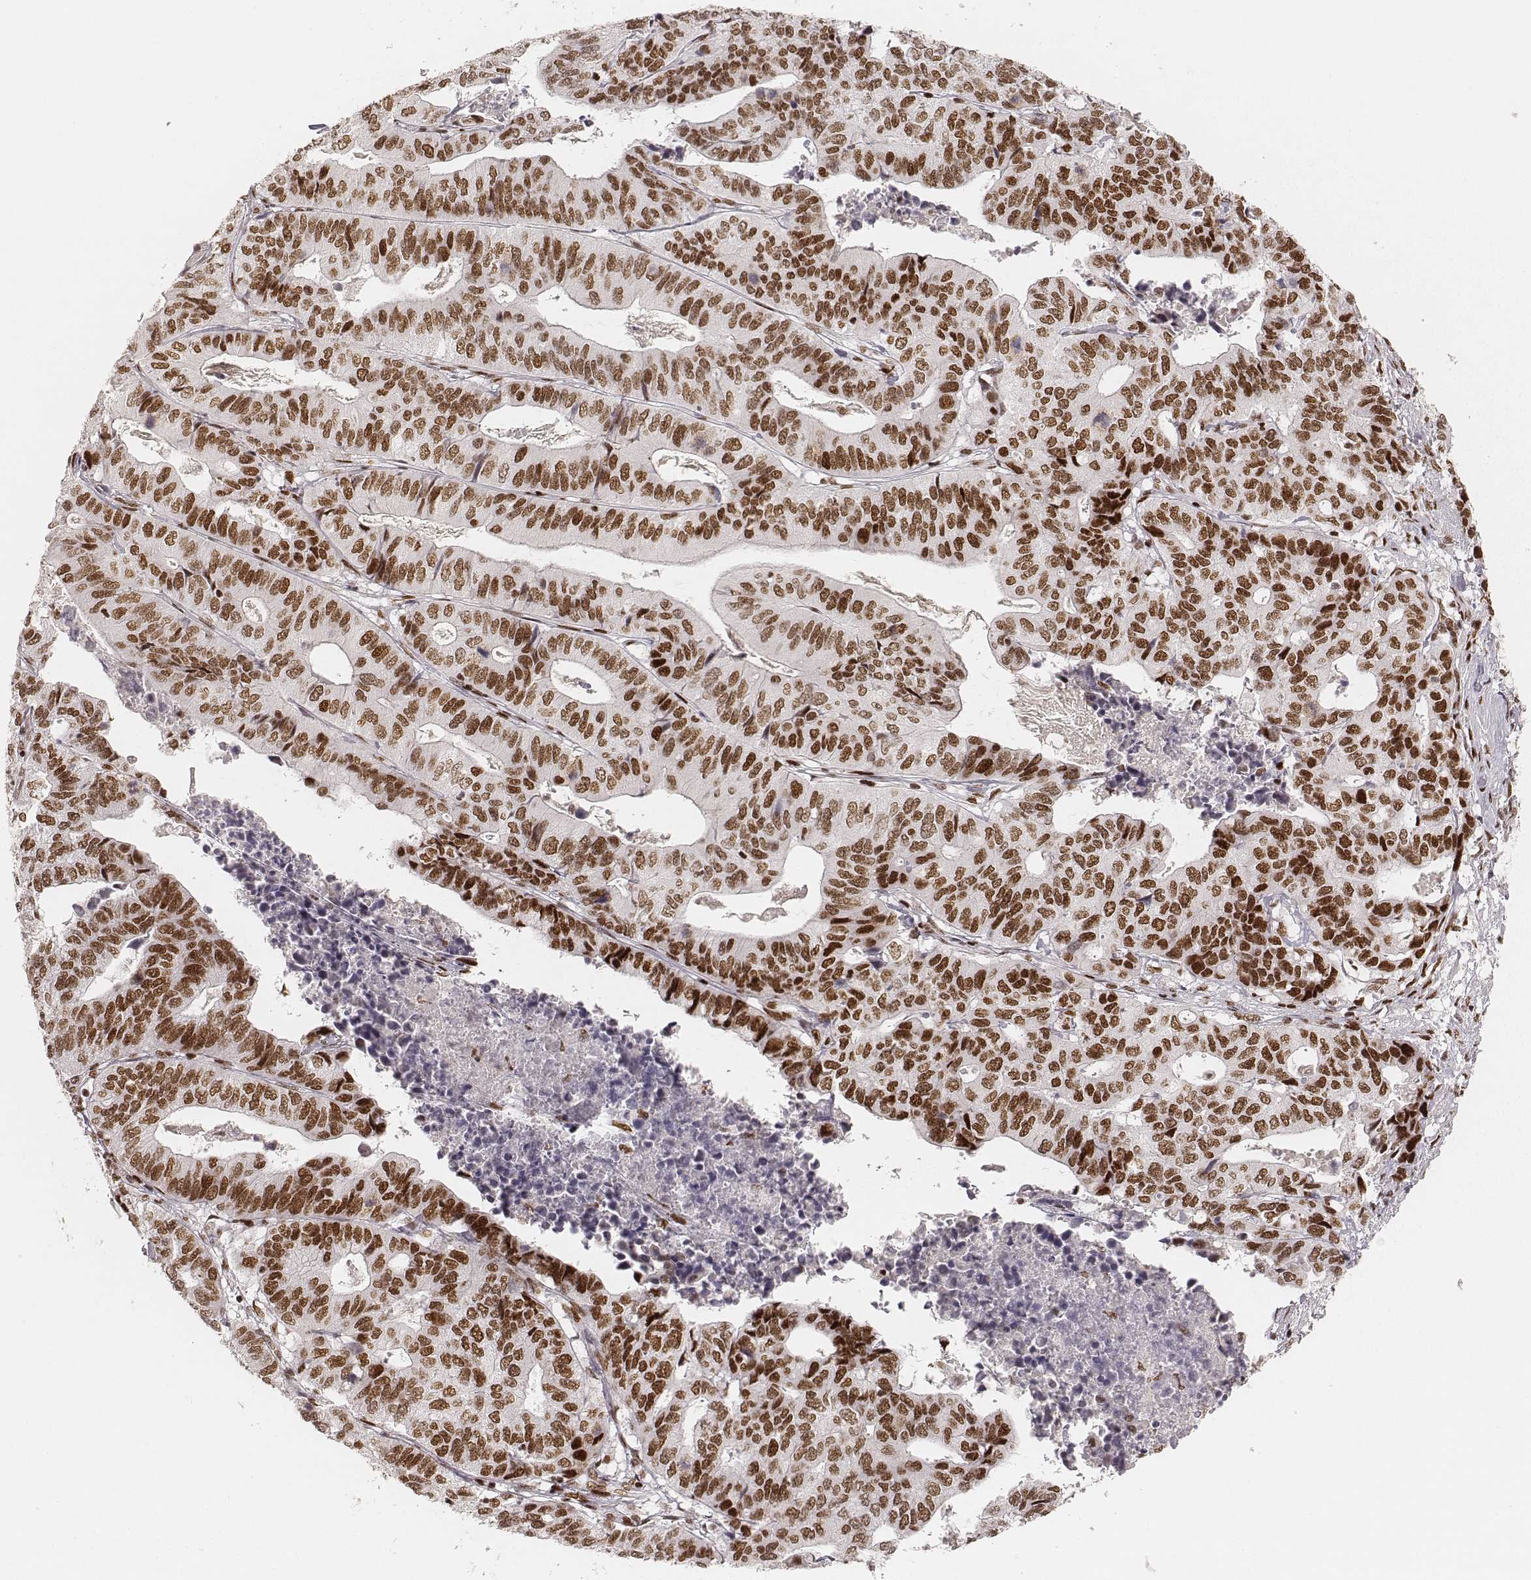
{"staining": {"intensity": "strong", "quantity": ">75%", "location": "nuclear"}, "tissue": "stomach cancer", "cell_type": "Tumor cells", "image_type": "cancer", "snomed": [{"axis": "morphology", "description": "Adenocarcinoma, NOS"}, {"axis": "topography", "description": "Stomach, upper"}], "caption": "Tumor cells show high levels of strong nuclear expression in about >75% of cells in stomach adenocarcinoma. (IHC, brightfield microscopy, high magnification).", "gene": "HNRNPC", "patient": {"sex": "female", "age": 67}}